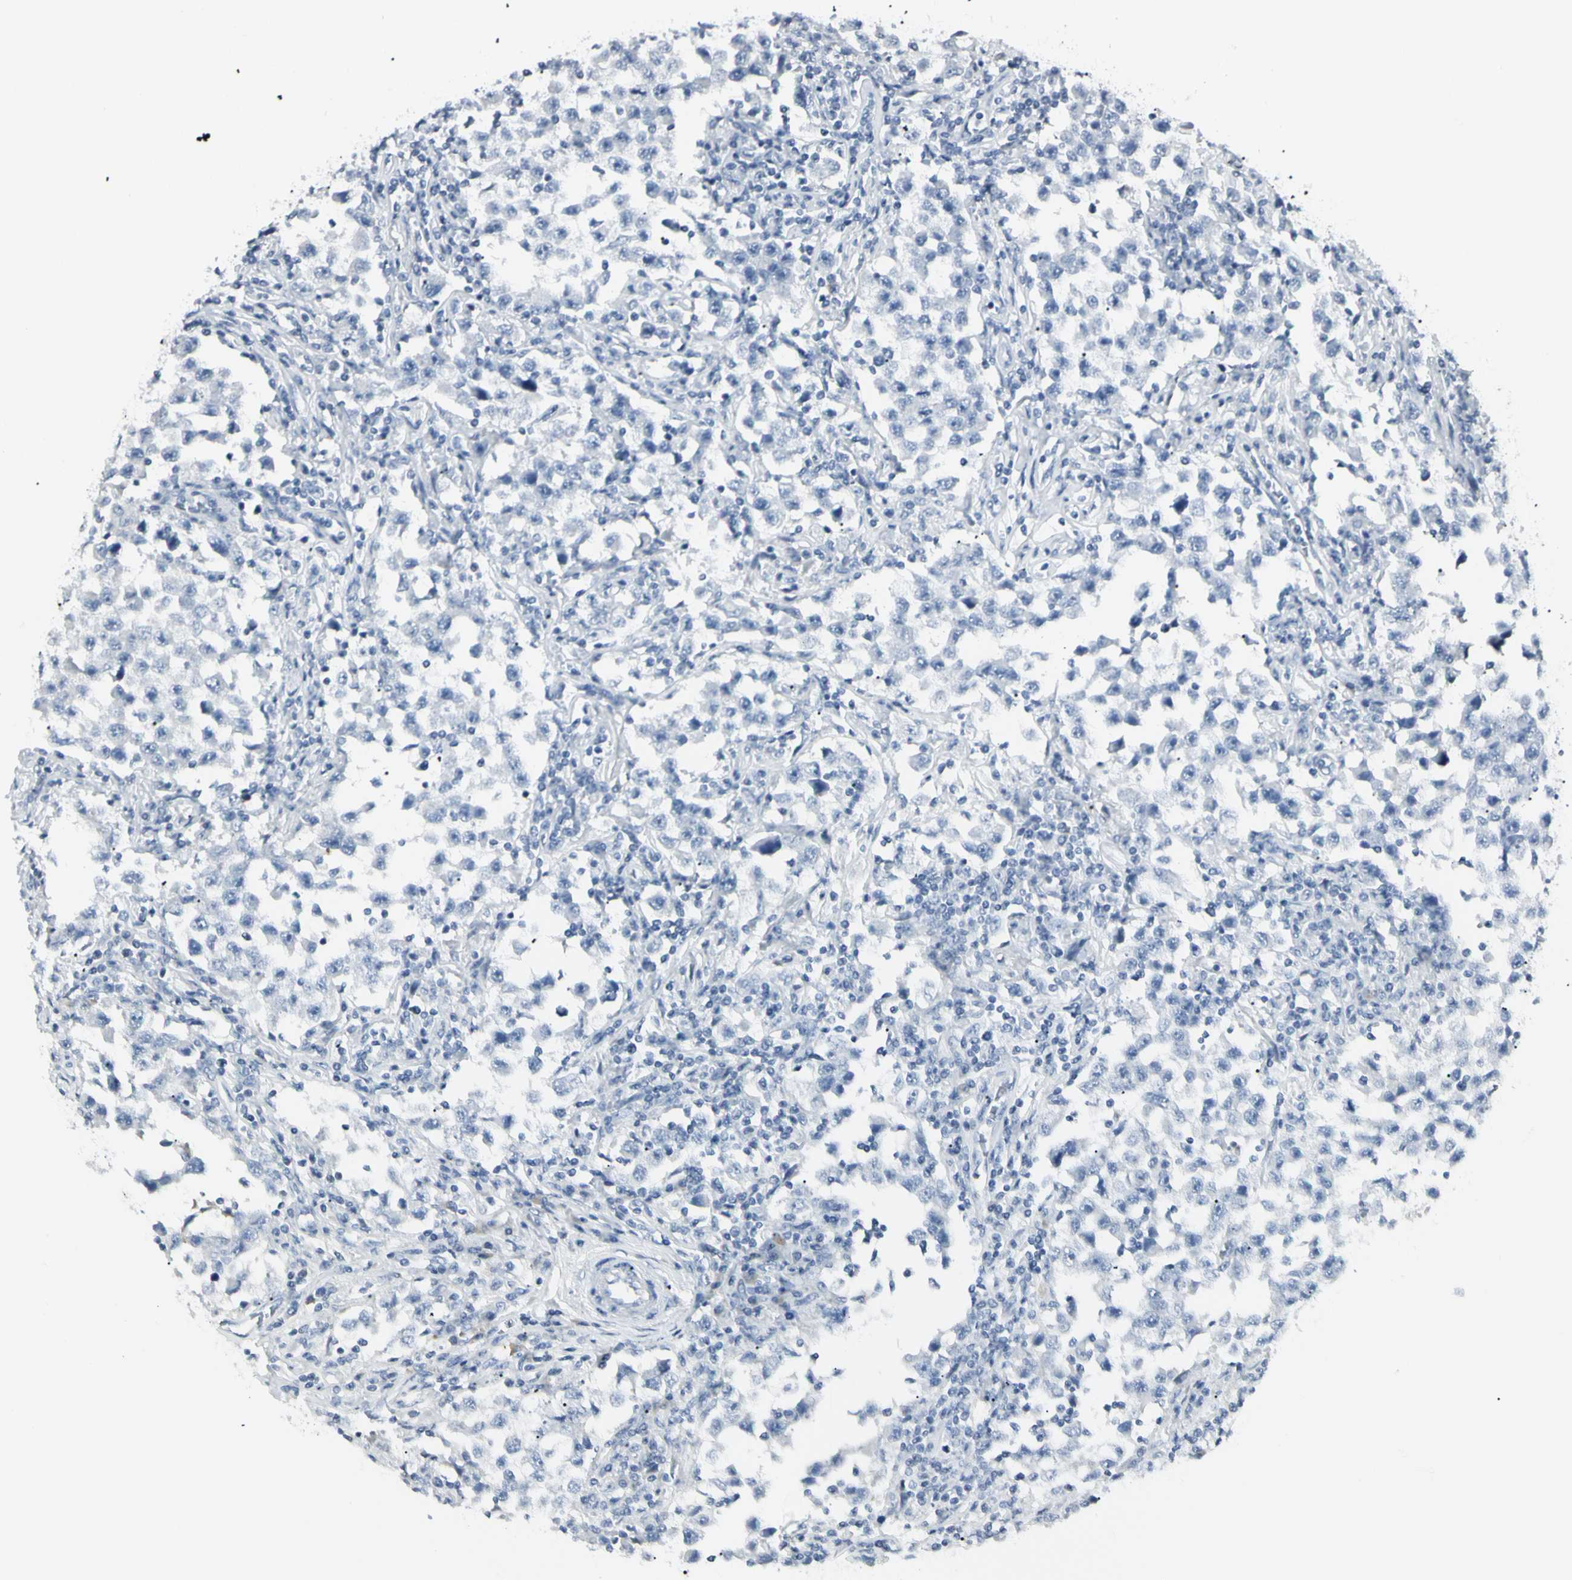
{"staining": {"intensity": "negative", "quantity": "none", "location": "none"}, "tissue": "testis cancer", "cell_type": "Tumor cells", "image_type": "cancer", "snomed": [{"axis": "morphology", "description": "Carcinoma, Embryonal, NOS"}, {"axis": "topography", "description": "Testis"}], "caption": "IHC micrograph of human testis cancer (embryonal carcinoma) stained for a protein (brown), which reveals no staining in tumor cells. The staining was performed using DAB (3,3'-diaminobenzidine) to visualize the protein expression in brown, while the nuclei were stained in blue with hematoxylin (Magnification: 20x).", "gene": "PIP", "patient": {"sex": "male", "age": 21}}